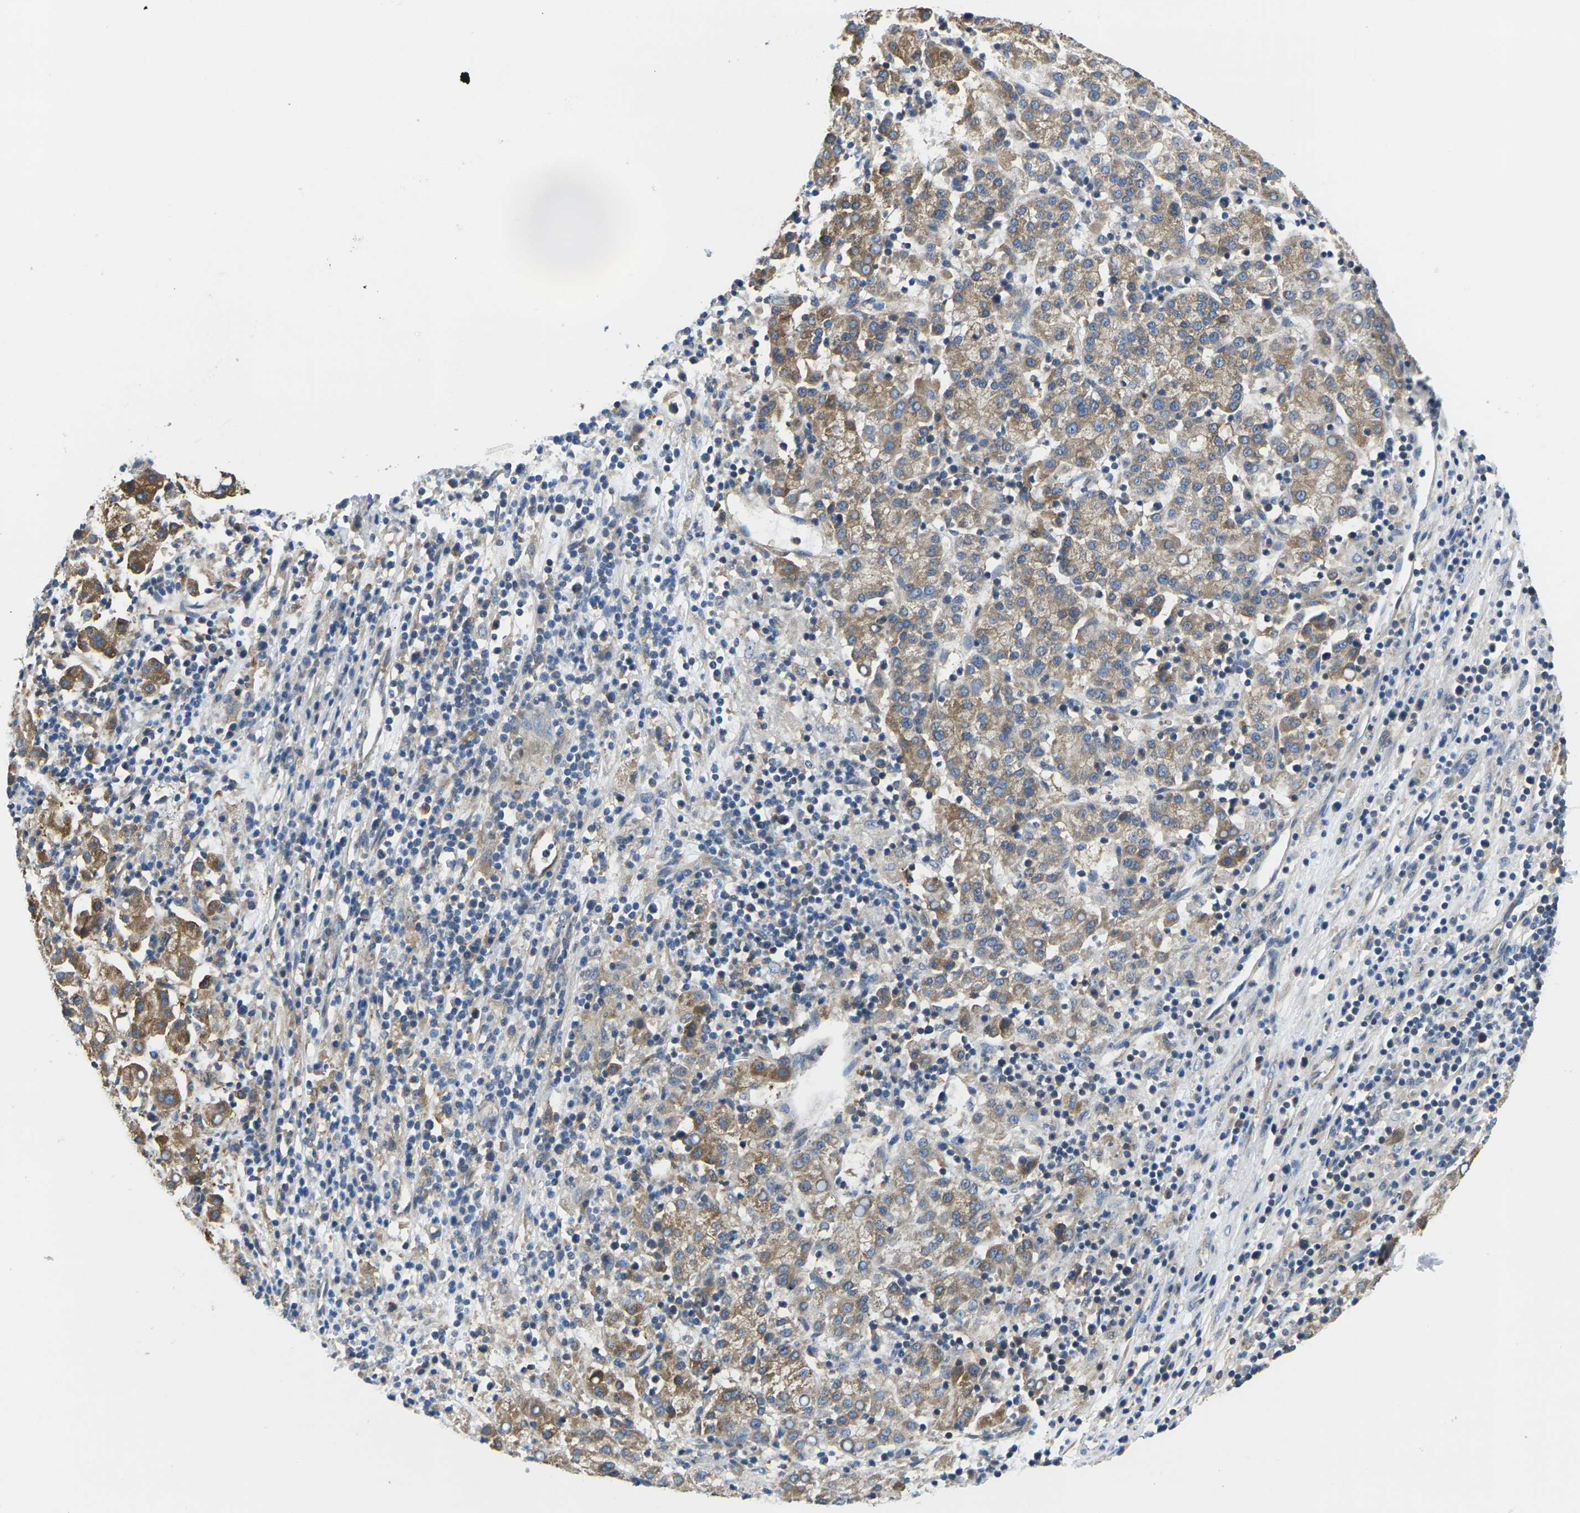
{"staining": {"intensity": "moderate", "quantity": "25%-75%", "location": "cytoplasmic/membranous"}, "tissue": "liver cancer", "cell_type": "Tumor cells", "image_type": "cancer", "snomed": [{"axis": "morphology", "description": "Carcinoma, Hepatocellular, NOS"}, {"axis": "topography", "description": "Liver"}], "caption": "Protein staining by immunohistochemistry shows moderate cytoplasmic/membranous staining in about 25%-75% of tumor cells in liver cancer (hepatocellular carcinoma).", "gene": "TMEFF2", "patient": {"sex": "female", "age": 58}}